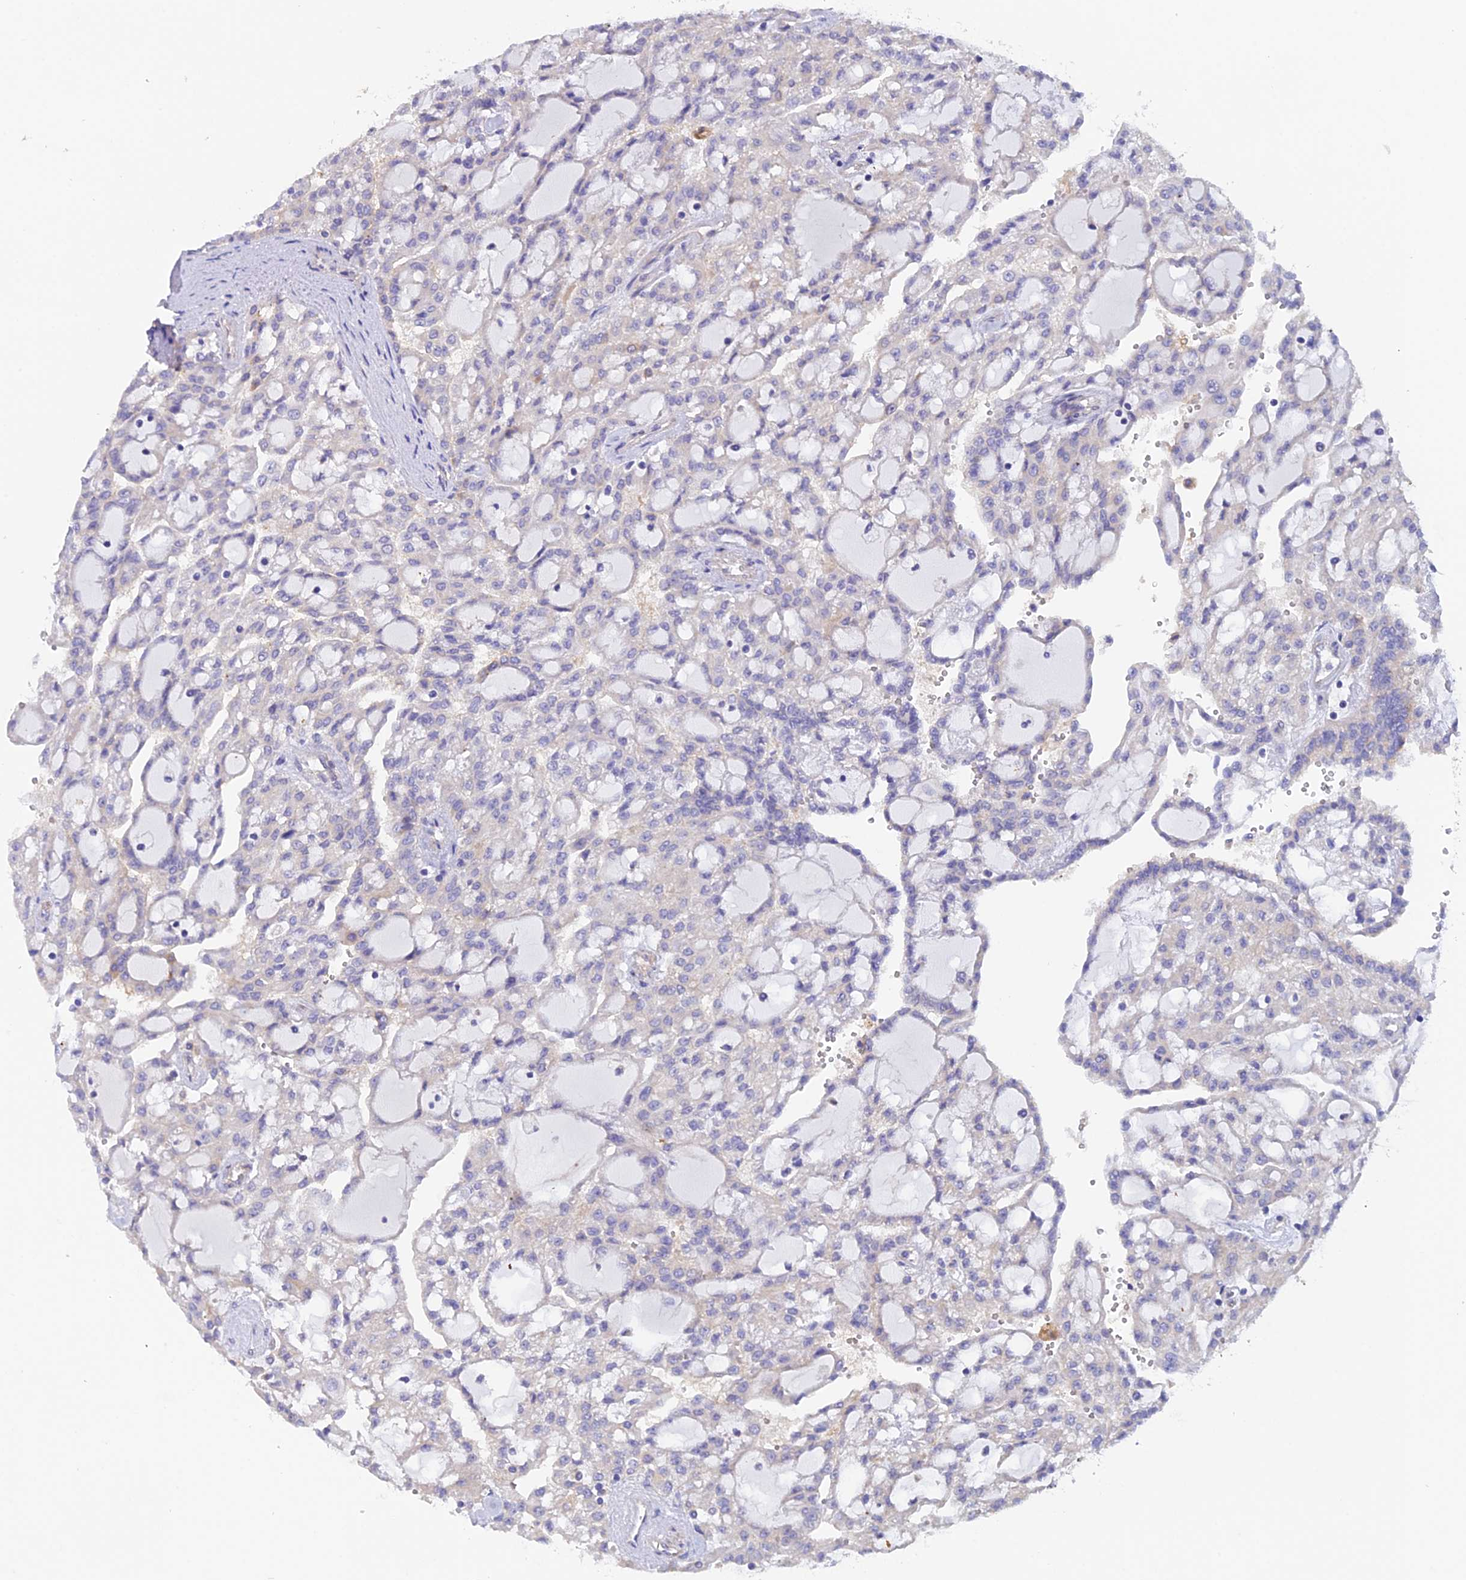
{"staining": {"intensity": "negative", "quantity": "none", "location": "none"}, "tissue": "renal cancer", "cell_type": "Tumor cells", "image_type": "cancer", "snomed": [{"axis": "morphology", "description": "Adenocarcinoma, NOS"}, {"axis": "topography", "description": "Kidney"}], "caption": "Immunohistochemical staining of human renal cancer displays no significant positivity in tumor cells. The staining is performed using DAB (3,3'-diaminobenzidine) brown chromogen with nuclei counter-stained in using hematoxylin.", "gene": "FZR1", "patient": {"sex": "male", "age": 63}}